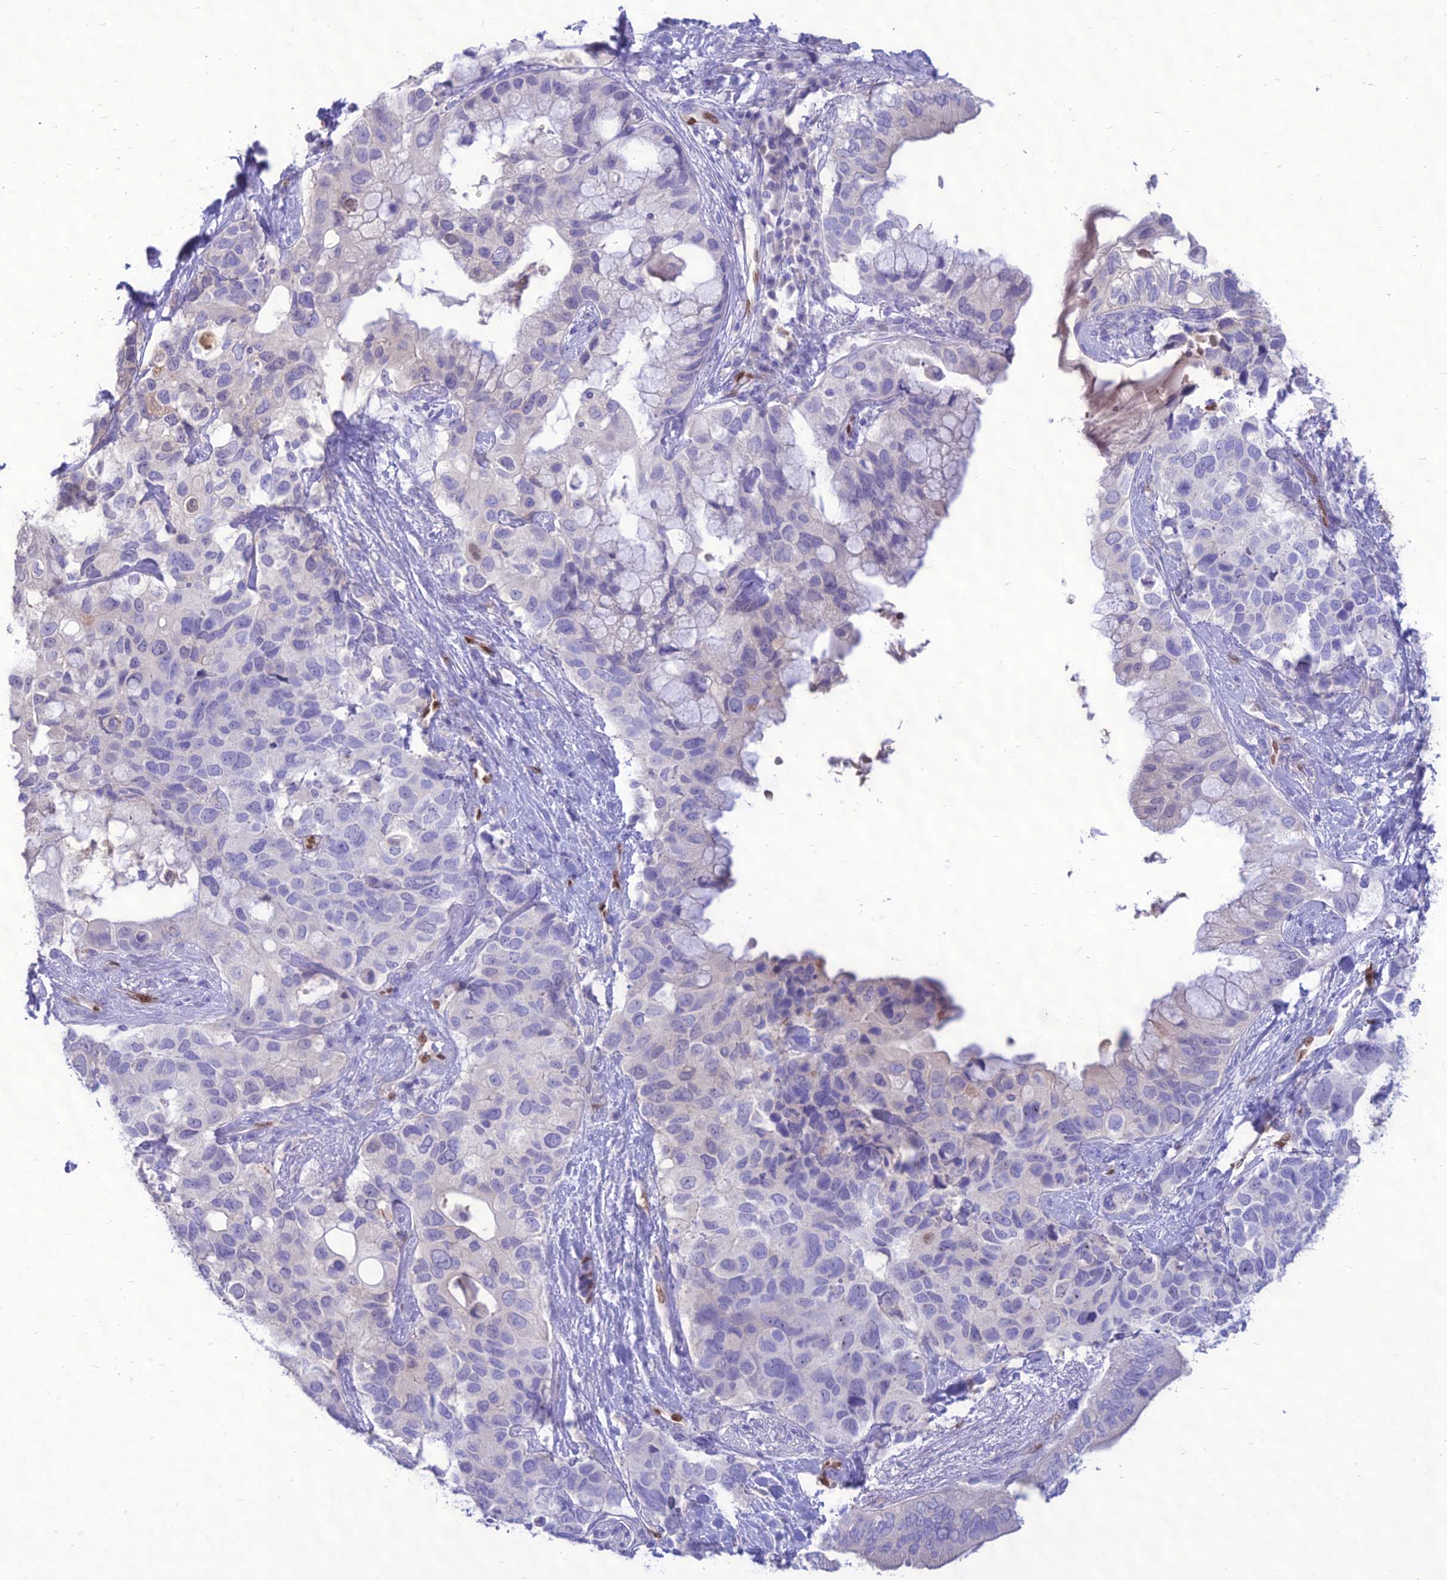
{"staining": {"intensity": "negative", "quantity": "none", "location": "none"}, "tissue": "pancreatic cancer", "cell_type": "Tumor cells", "image_type": "cancer", "snomed": [{"axis": "morphology", "description": "Adenocarcinoma, NOS"}, {"axis": "topography", "description": "Pancreas"}], "caption": "This is an immunohistochemistry photomicrograph of adenocarcinoma (pancreatic). There is no positivity in tumor cells.", "gene": "NOVA2", "patient": {"sex": "female", "age": 56}}